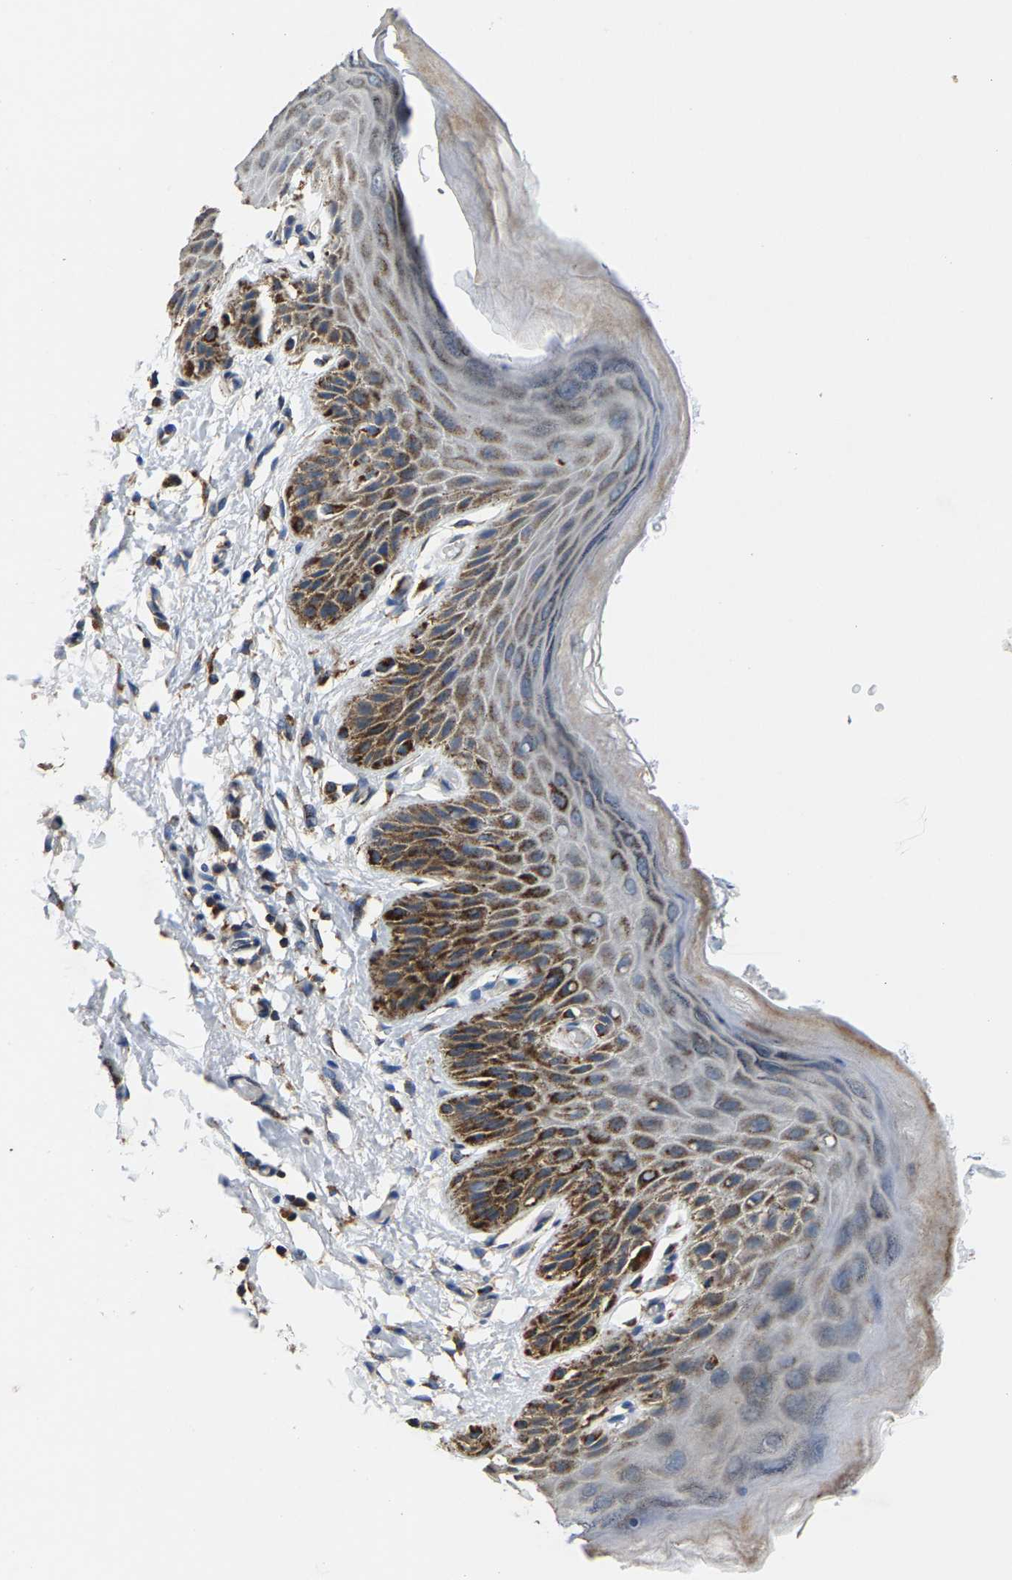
{"staining": {"intensity": "strong", "quantity": ">75%", "location": "cytoplasmic/membranous"}, "tissue": "skin", "cell_type": "Epidermal cells", "image_type": "normal", "snomed": [{"axis": "morphology", "description": "Normal tissue, NOS"}, {"axis": "topography", "description": "Anal"}], "caption": "High-power microscopy captured an immunohistochemistry (IHC) histopathology image of unremarkable skin, revealing strong cytoplasmic/membranous positivity in approximately >75% of epidermal cells. (Stains: DAB in brown, nuclei in blue, Microscopy: brightfield microscopy at high magnification).", "gene": "SHMT2", "patient": {"sex": "male", "age": 44}}